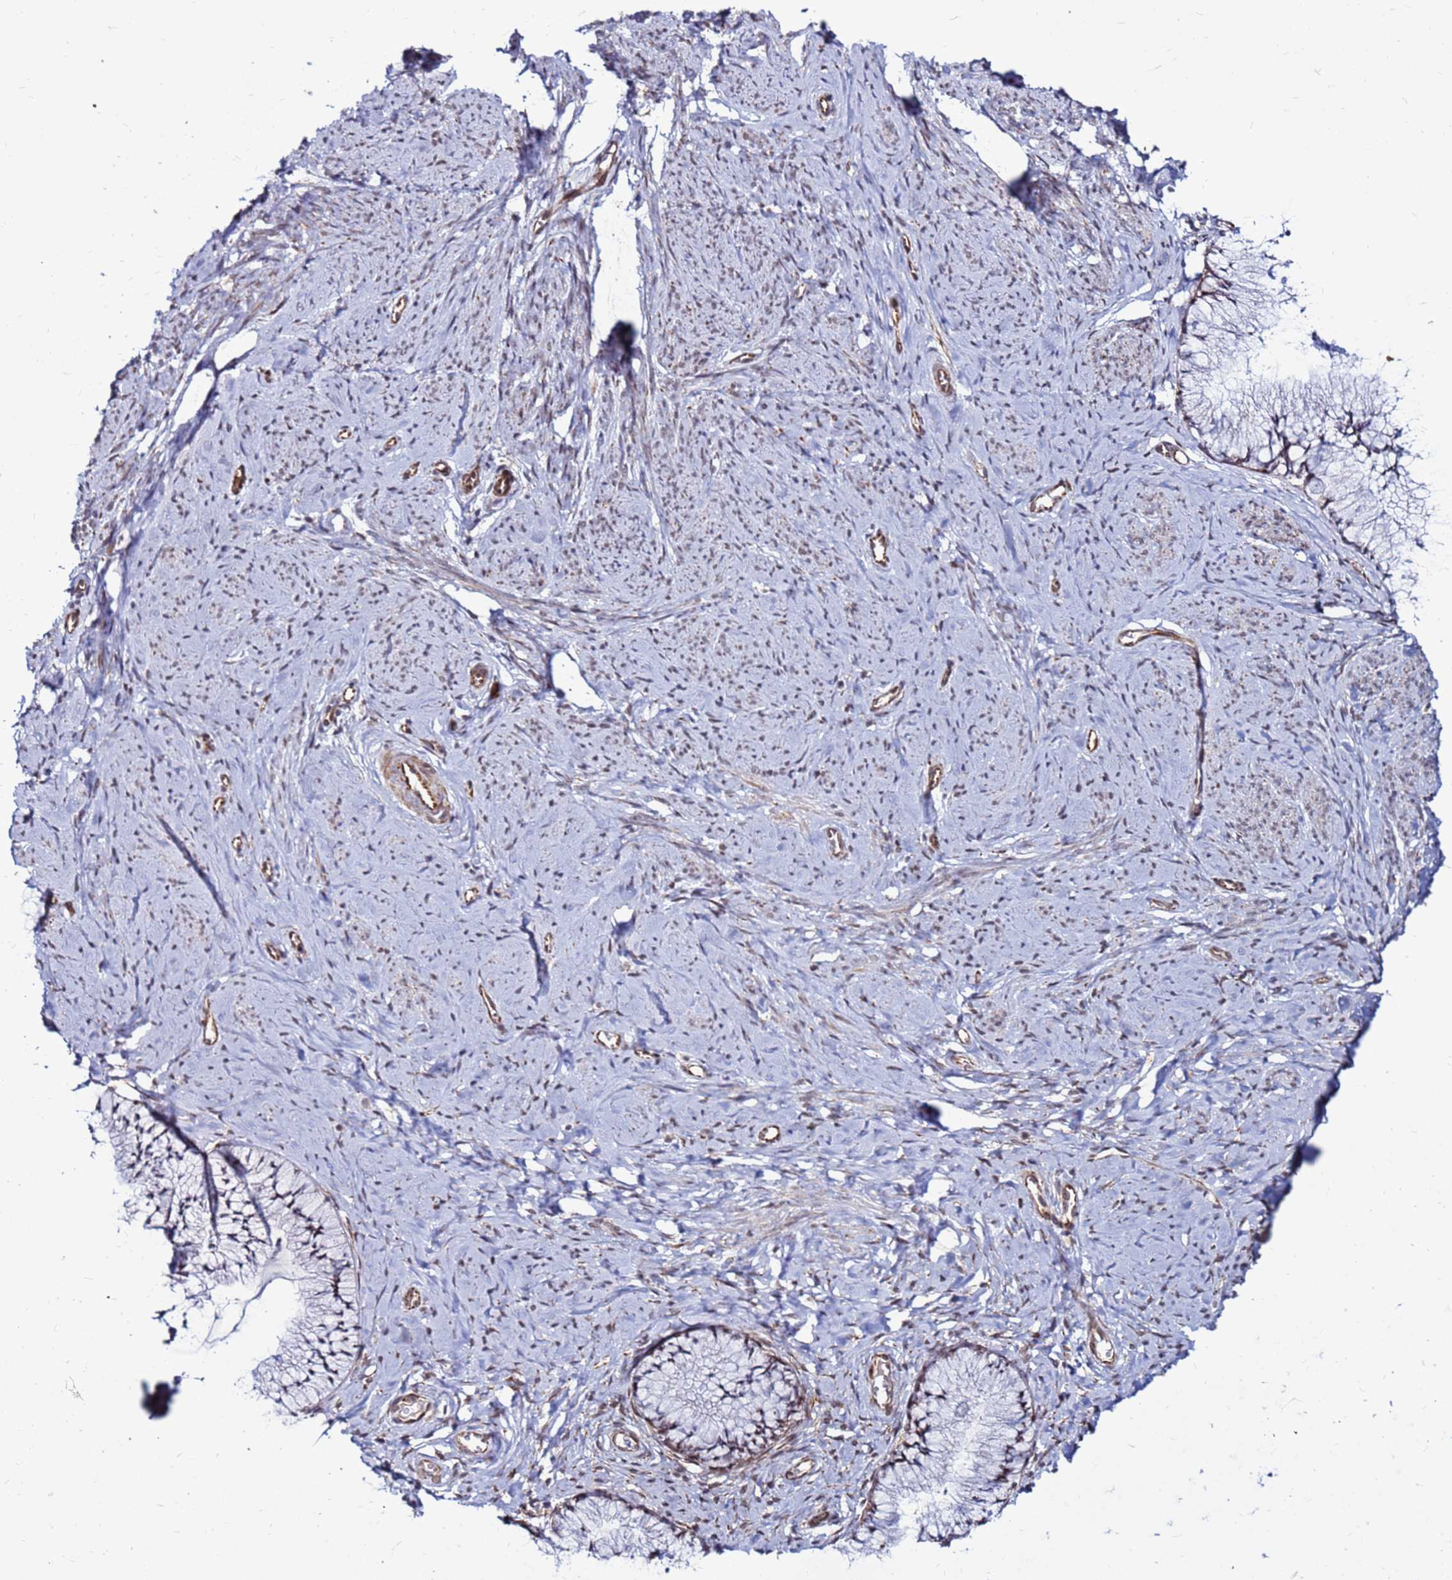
{"staining": {"intensity": "moderate", "quantity": "<25%", "location": "nuclear"}, "tissue": "cervix", "cell_type": "Glandular cells", "image_type": "normal", "snomed": [{"axis": "morphology", "description": "Normal tissue, NOS"}, {"axis": "topography", "description": "Cervix"}], "caption": "Unremarkable cervix demonstrates moderate nuclear expression in approximately <25% of glandular cells The staining was performed using DAB (3,3'-diaminobenzidine), with brown indicating positive protein expression. Nuclei are stained blue with hematoxylin..", "gene": "CLK3", "patient": {"sex": "female", "age": 42}}